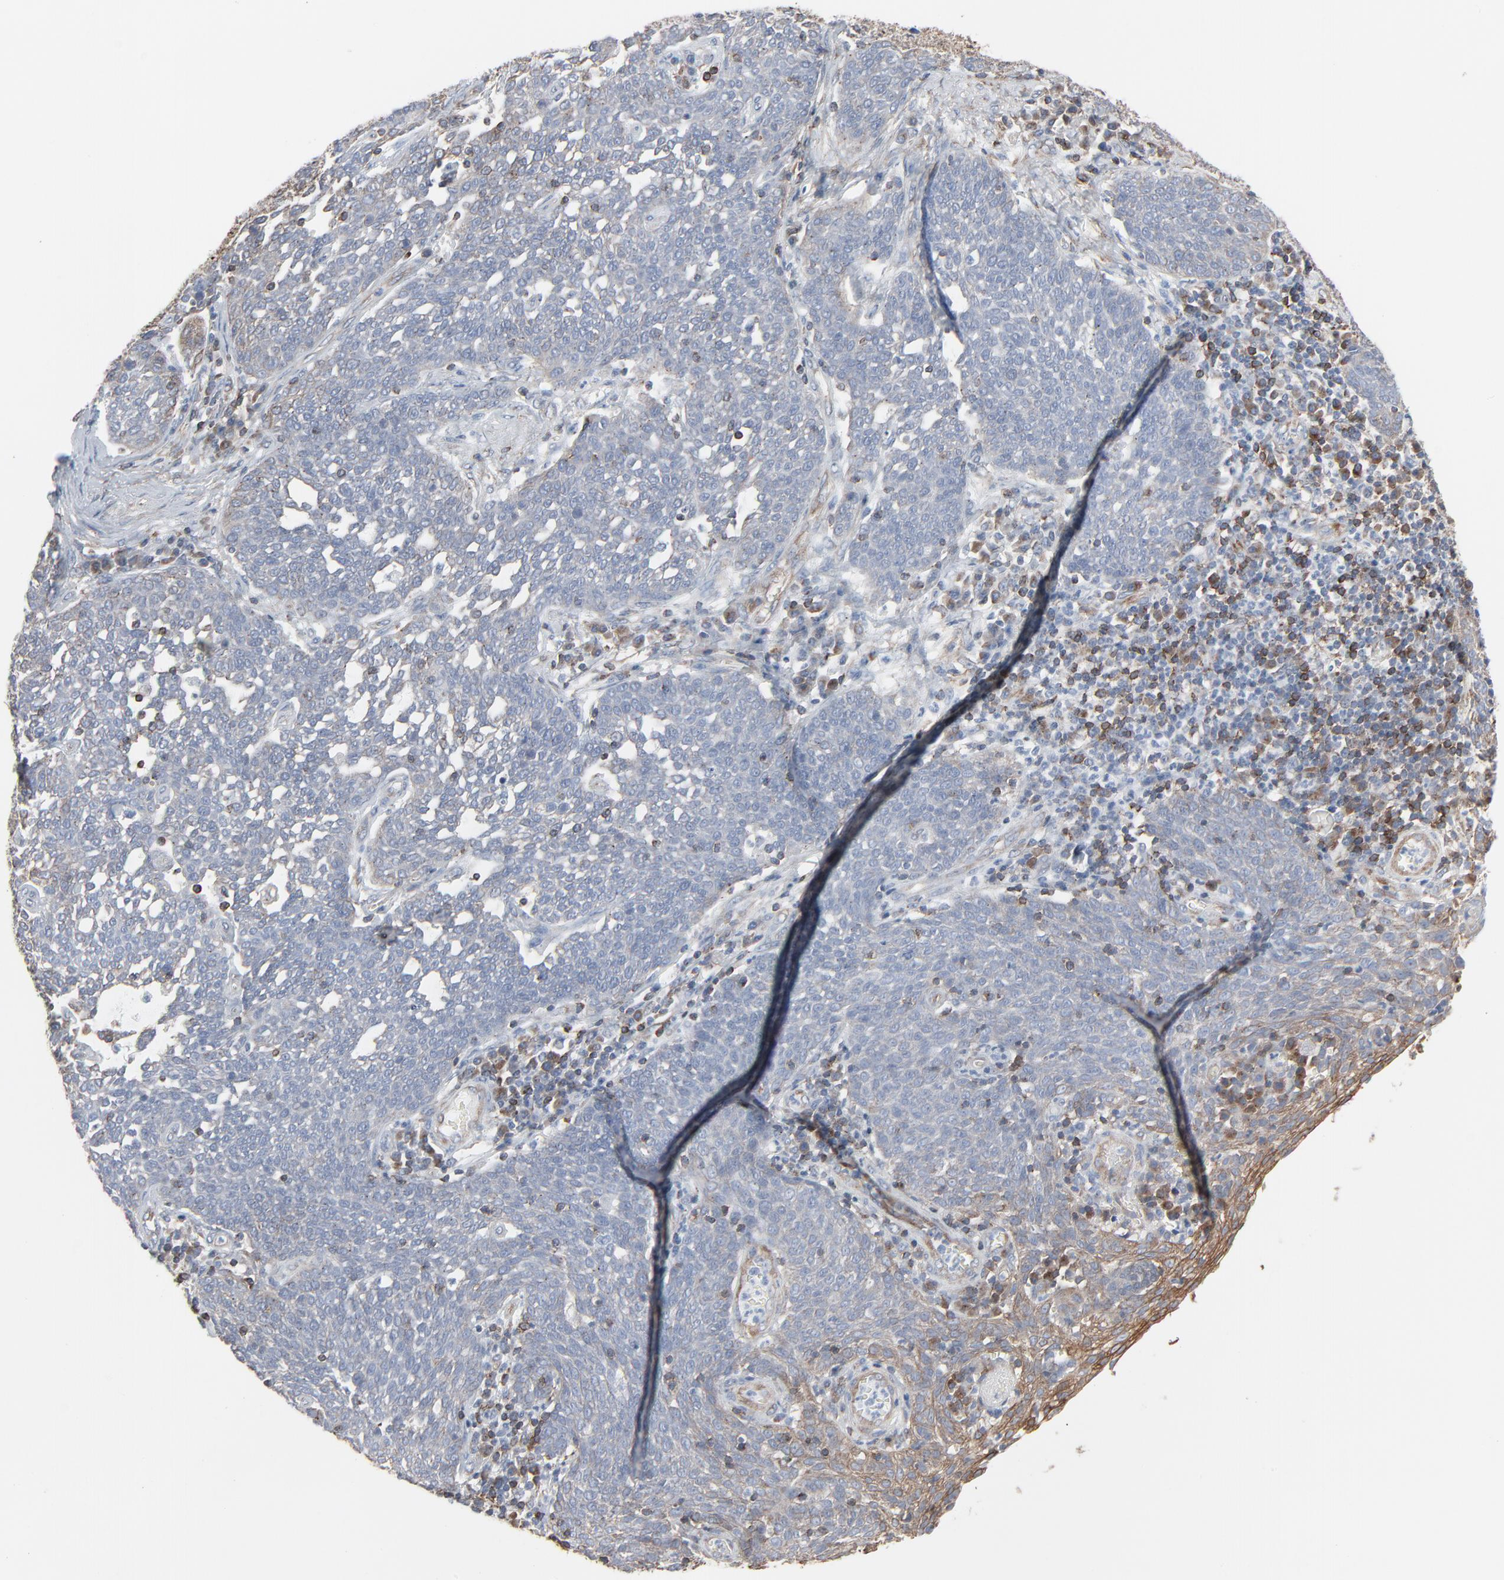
{"staining": {"intensity": "moderate", "quantity": "<25%", "location": "cytoplasmic/membranous"}, "tissue": "cervical cancer", "cell_type": "Tumor cells", "image_type": "cancer", "snomed": [{"axis": "morphology", "description": "Squamous cell carcinoma, NOS"}, {"axis": "topography", "description": "Cervix"}], "caption": "IHC of human squamous cell carcinoma (cervical) demonstrates low levels of moderate cytoplasmic/membranous positivity in about <25% of tumor cells.", "gene": "OPTN", "patient": {"sex": "female", "age": 34}}